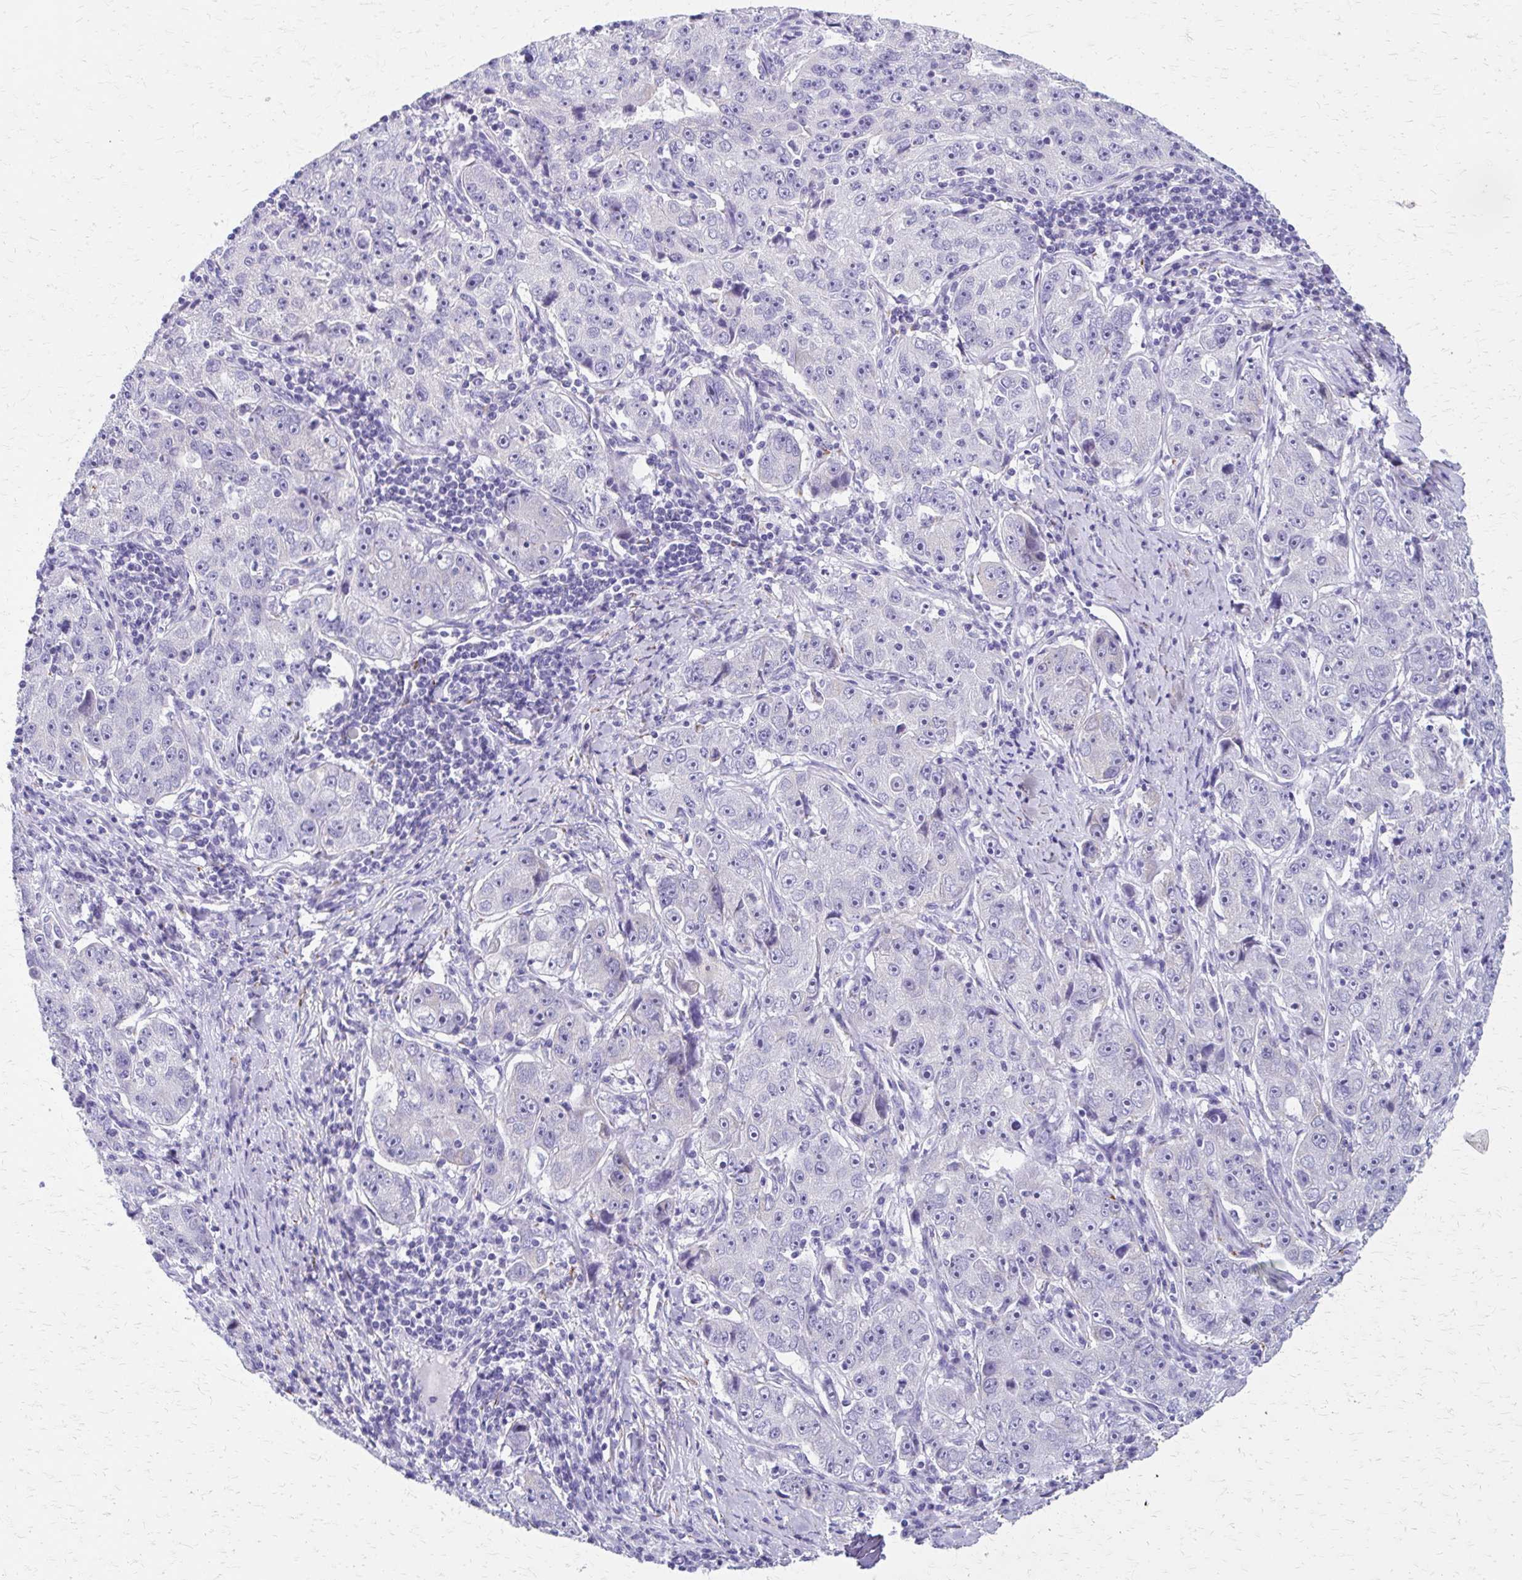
{"staining": {"intensity": "negative", "quantity": "none", "location": "none"}, "tissue": "lung cancer", "cell_type": "Tumor cells", "image_type": "cancer", "snomed": [{"axis": "morphology", "description": "Normal morphology"}, {"axis": "morphology", "description": "Adenocarcinoma, NOS"}, {"axis": "topography", "description": "Lymph node"}, {"axis": "topography", "description": "Lung"}], "caption": "Lung cancer was stained to show a protein in brown. There is no significant positivity in tumor cells.", "gene": "ZSCAN5B", "patient": {"sex": "female", "age": 57}}